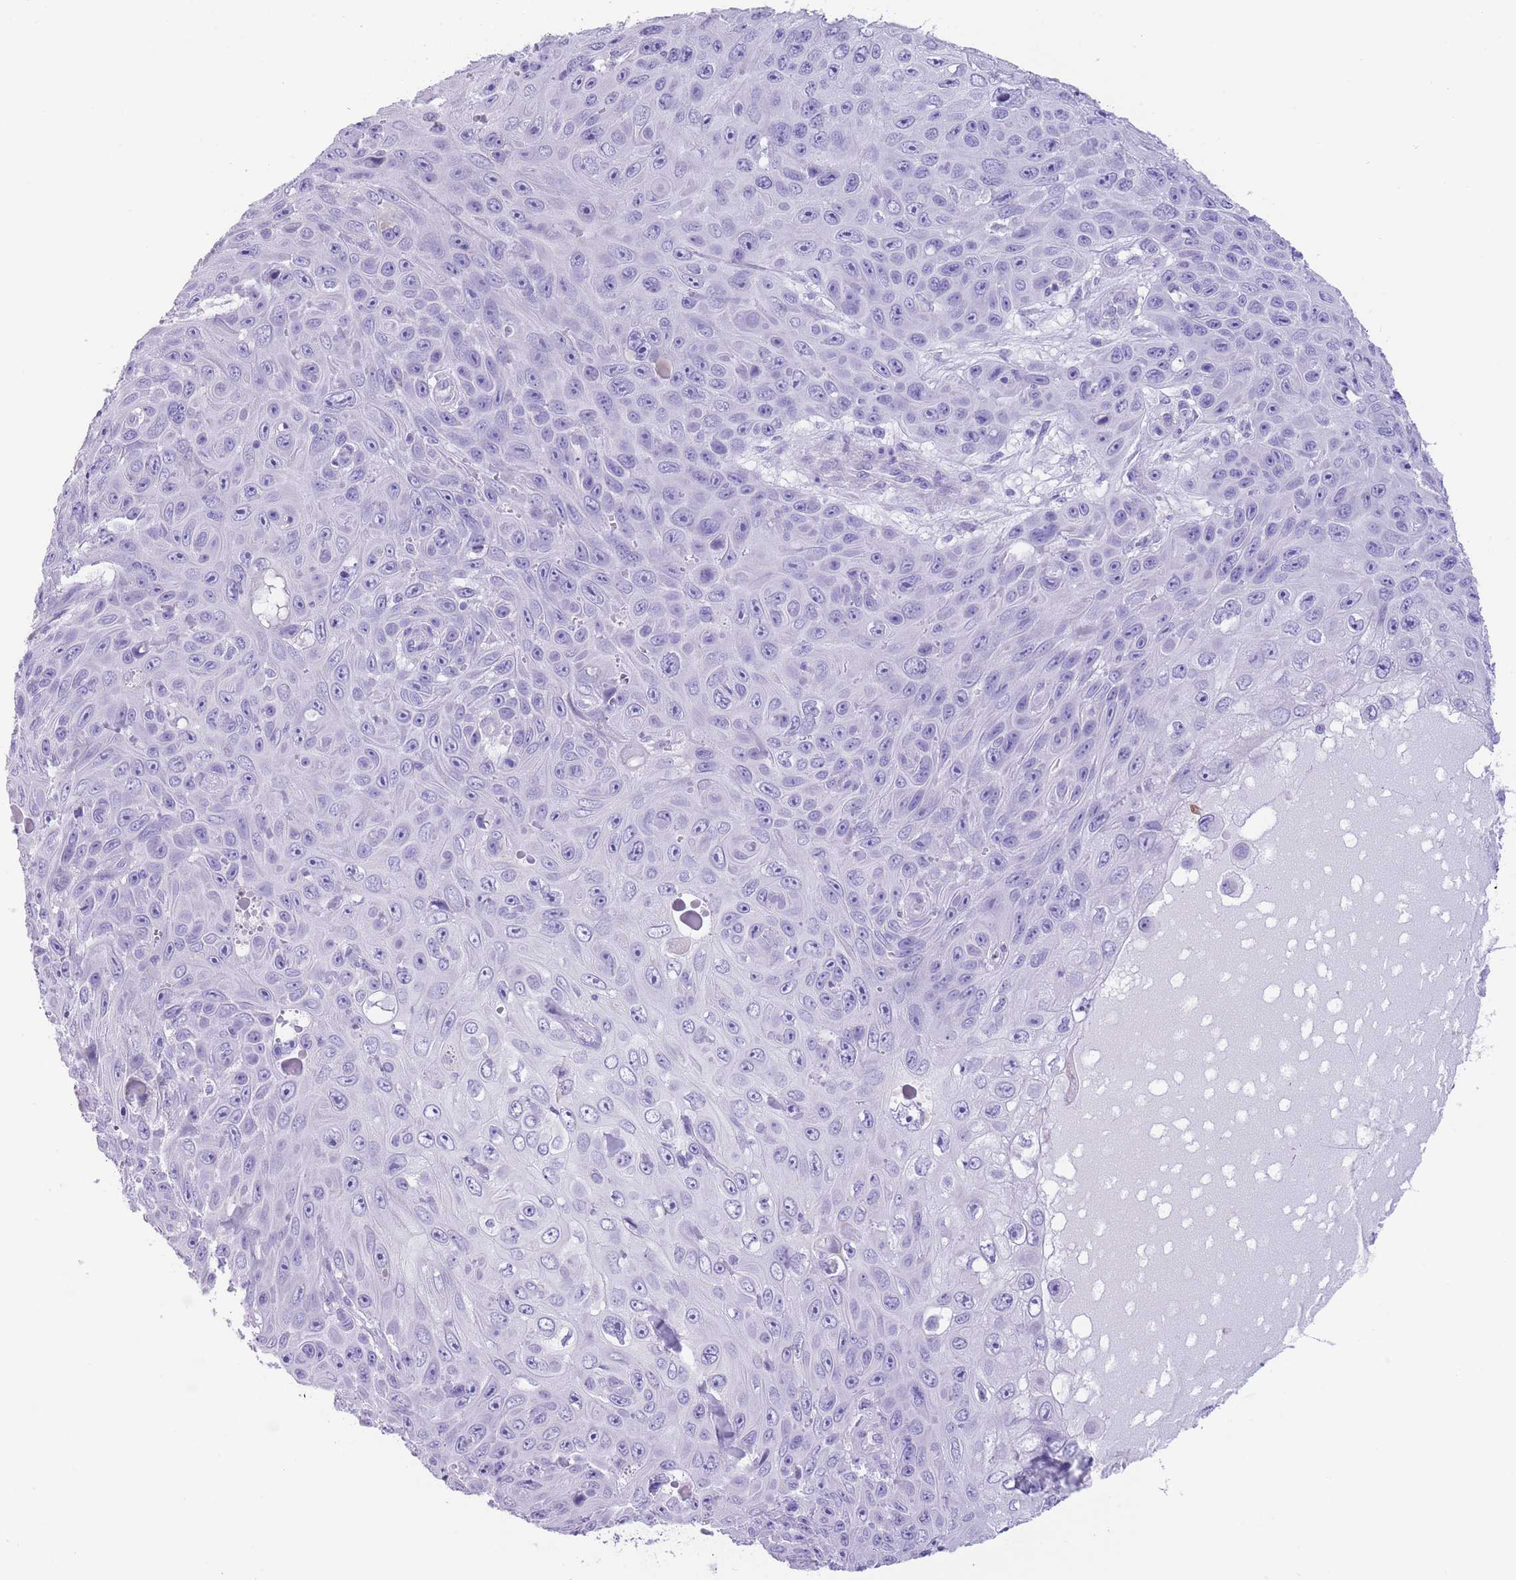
{"staining": {"intensity": "negative", "quantity": "none", "location": "none"}, "tissue": "skin cancer", "cell_type": "Tumor cells", "image_type": "cancer", "snomed": [{"axis": "morphology", "description": "Squamous cell carcinoma, NOS"}, {"axis": "topography", "description": "Skin"}], "caption": "A high-resolution image shows IHC staining of skin squamous cell carcinoma, which exhibits no significant expression in tumor cells.", "gene": "RAI2", "patient": {"sex": "male", "age": 82}}